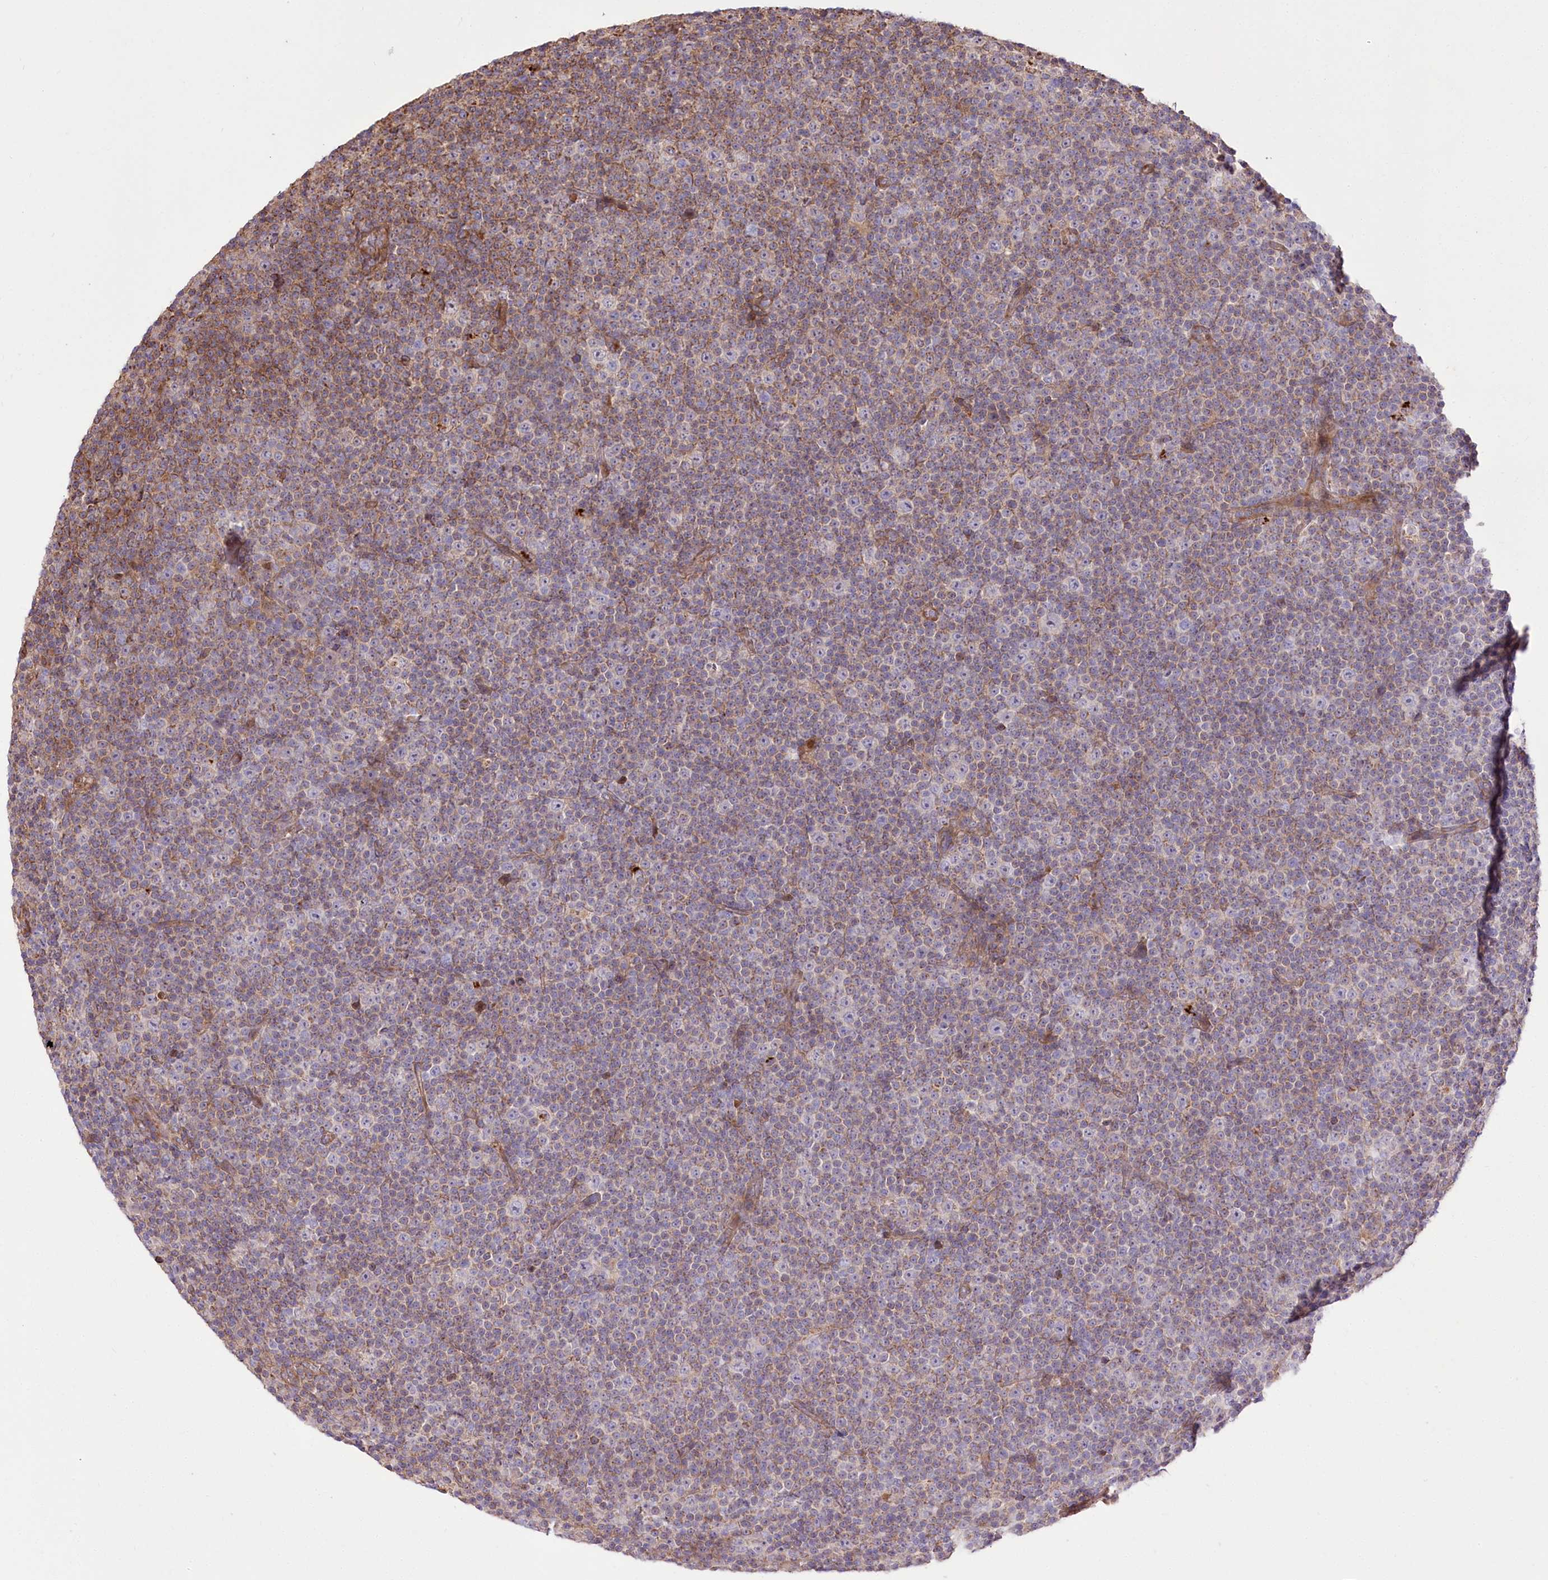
{"staining": {"intensity": "weak", "quantity": "25%-75%", "location": "cytoplasmic/membranous"}, "tissue": "lymphoma", "cell_type": "Tumor cells", "image_type": "cancer", "snomed": [{"axis": "morphology", "description": "Malignant lymphoma, non-Hodgkin's type, Low grade"}, {"axis": "topography", "description": "Lymph node"}], "caption": "Lymphoma stained with DAB immunohistochemistry (IHC) demonstrates low levels of weak cytoplasmic/membranous positivity in about 25%-75% of tumor cells. (Brightfield microscopy of DAB IHC at high magnification).", "gene": "RNF24", "patient": {"sex": "female", "age": 67}}